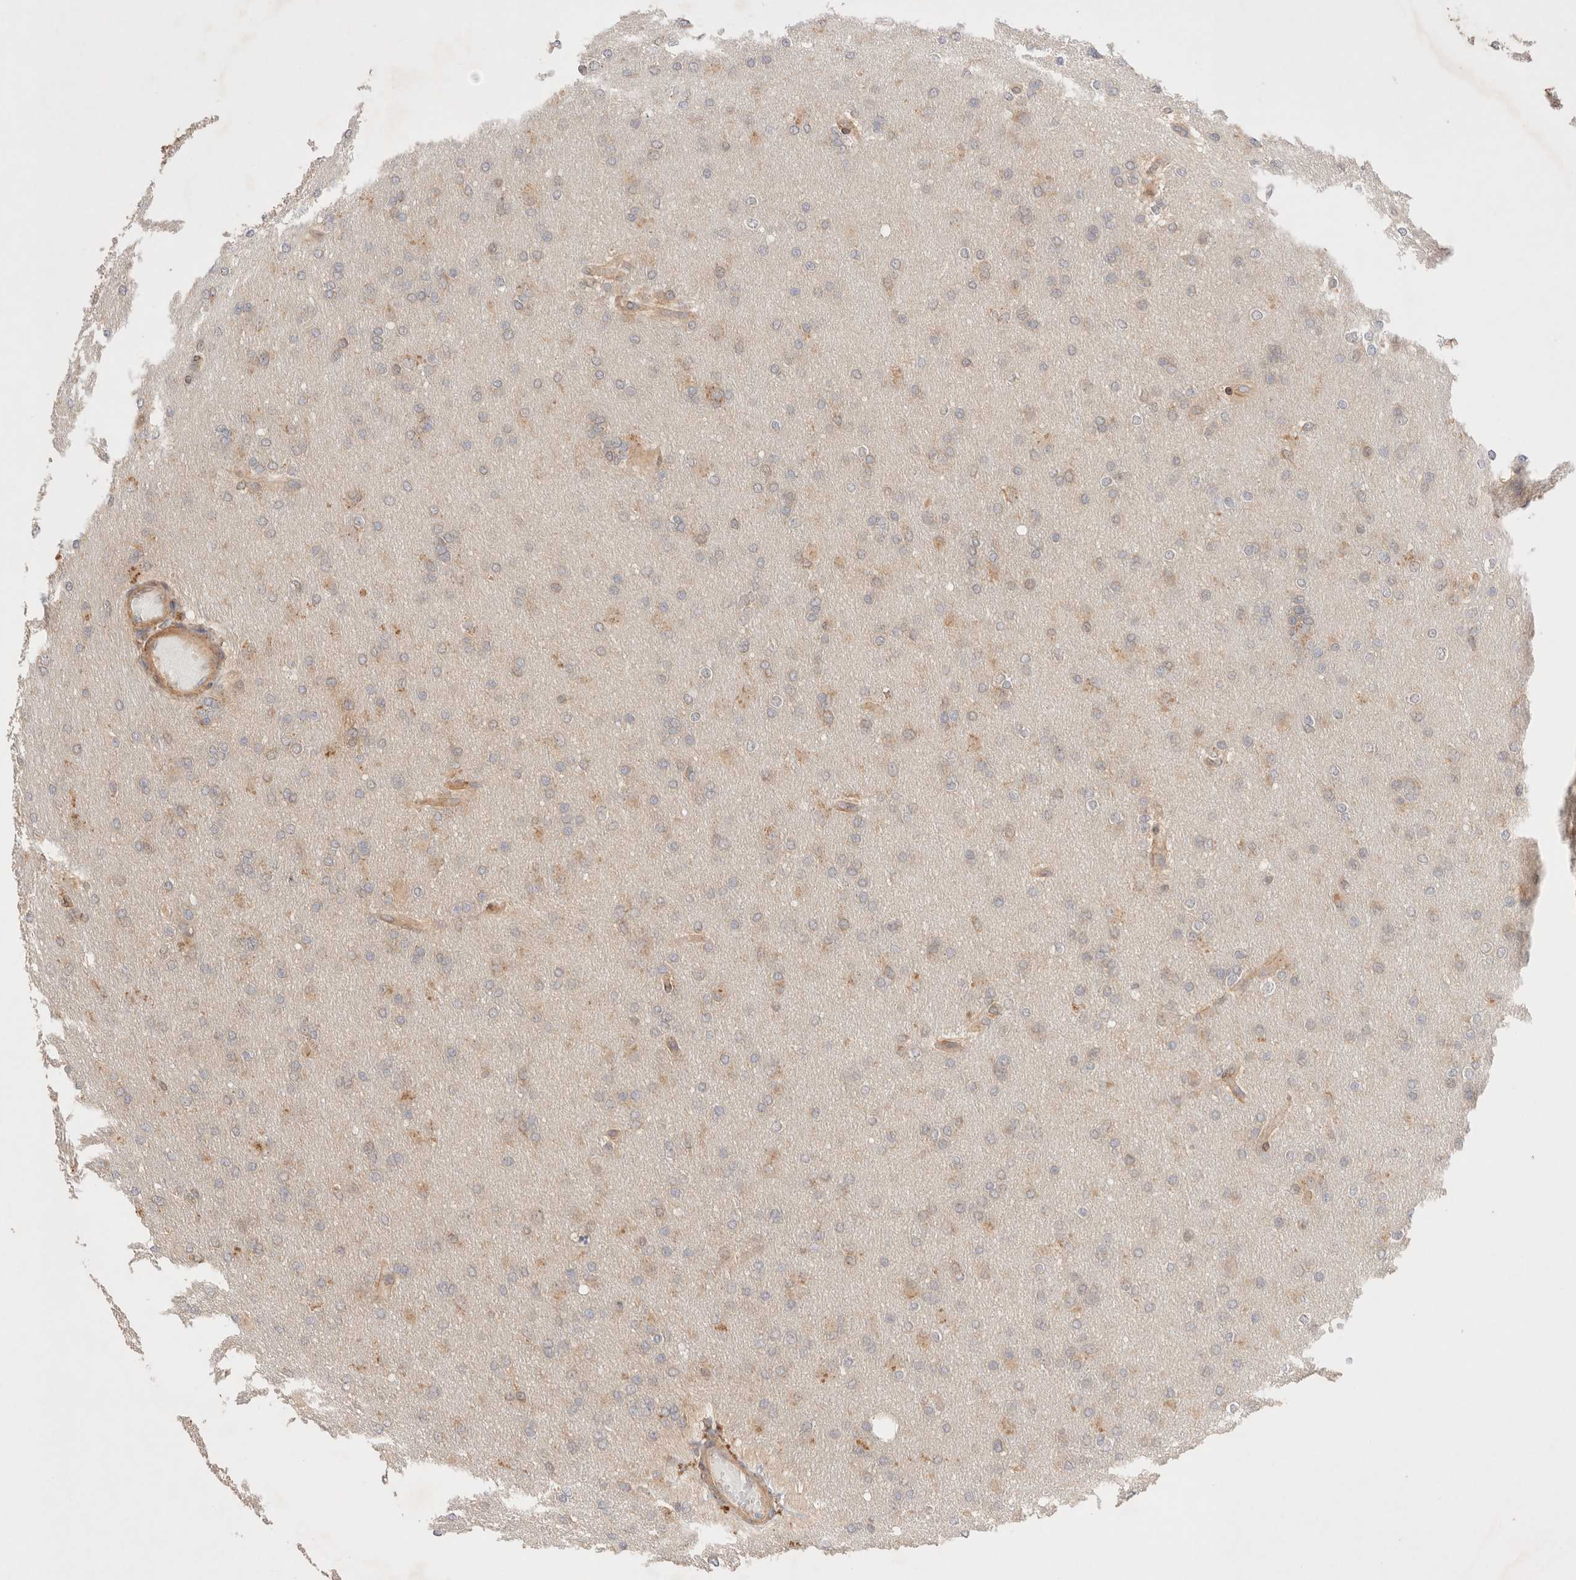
{"staining": {"intensity": "weak", "quantity": "25%-75%", "location": "cytoplasmic/membranous"}, "tissue": "glioma", "cell_type": "Tumor cells", "image_type": "cancer", "snomed": [{"axis": "morphology", "description": "Glioma, malignant, High grade"}, {"axis": "topography", "description": "Cerebral cortex"}], "caption": "Tumor cells display low levels of weak cytoplasmic/membranous staining in approximately 25%-75% of cells in human malignant glioma (high-grade). The protein is shown in brown color, while the nuclei are stained blue.", "gene": "CARNMT1", "patient": {"sex": "female", "age": 36}}